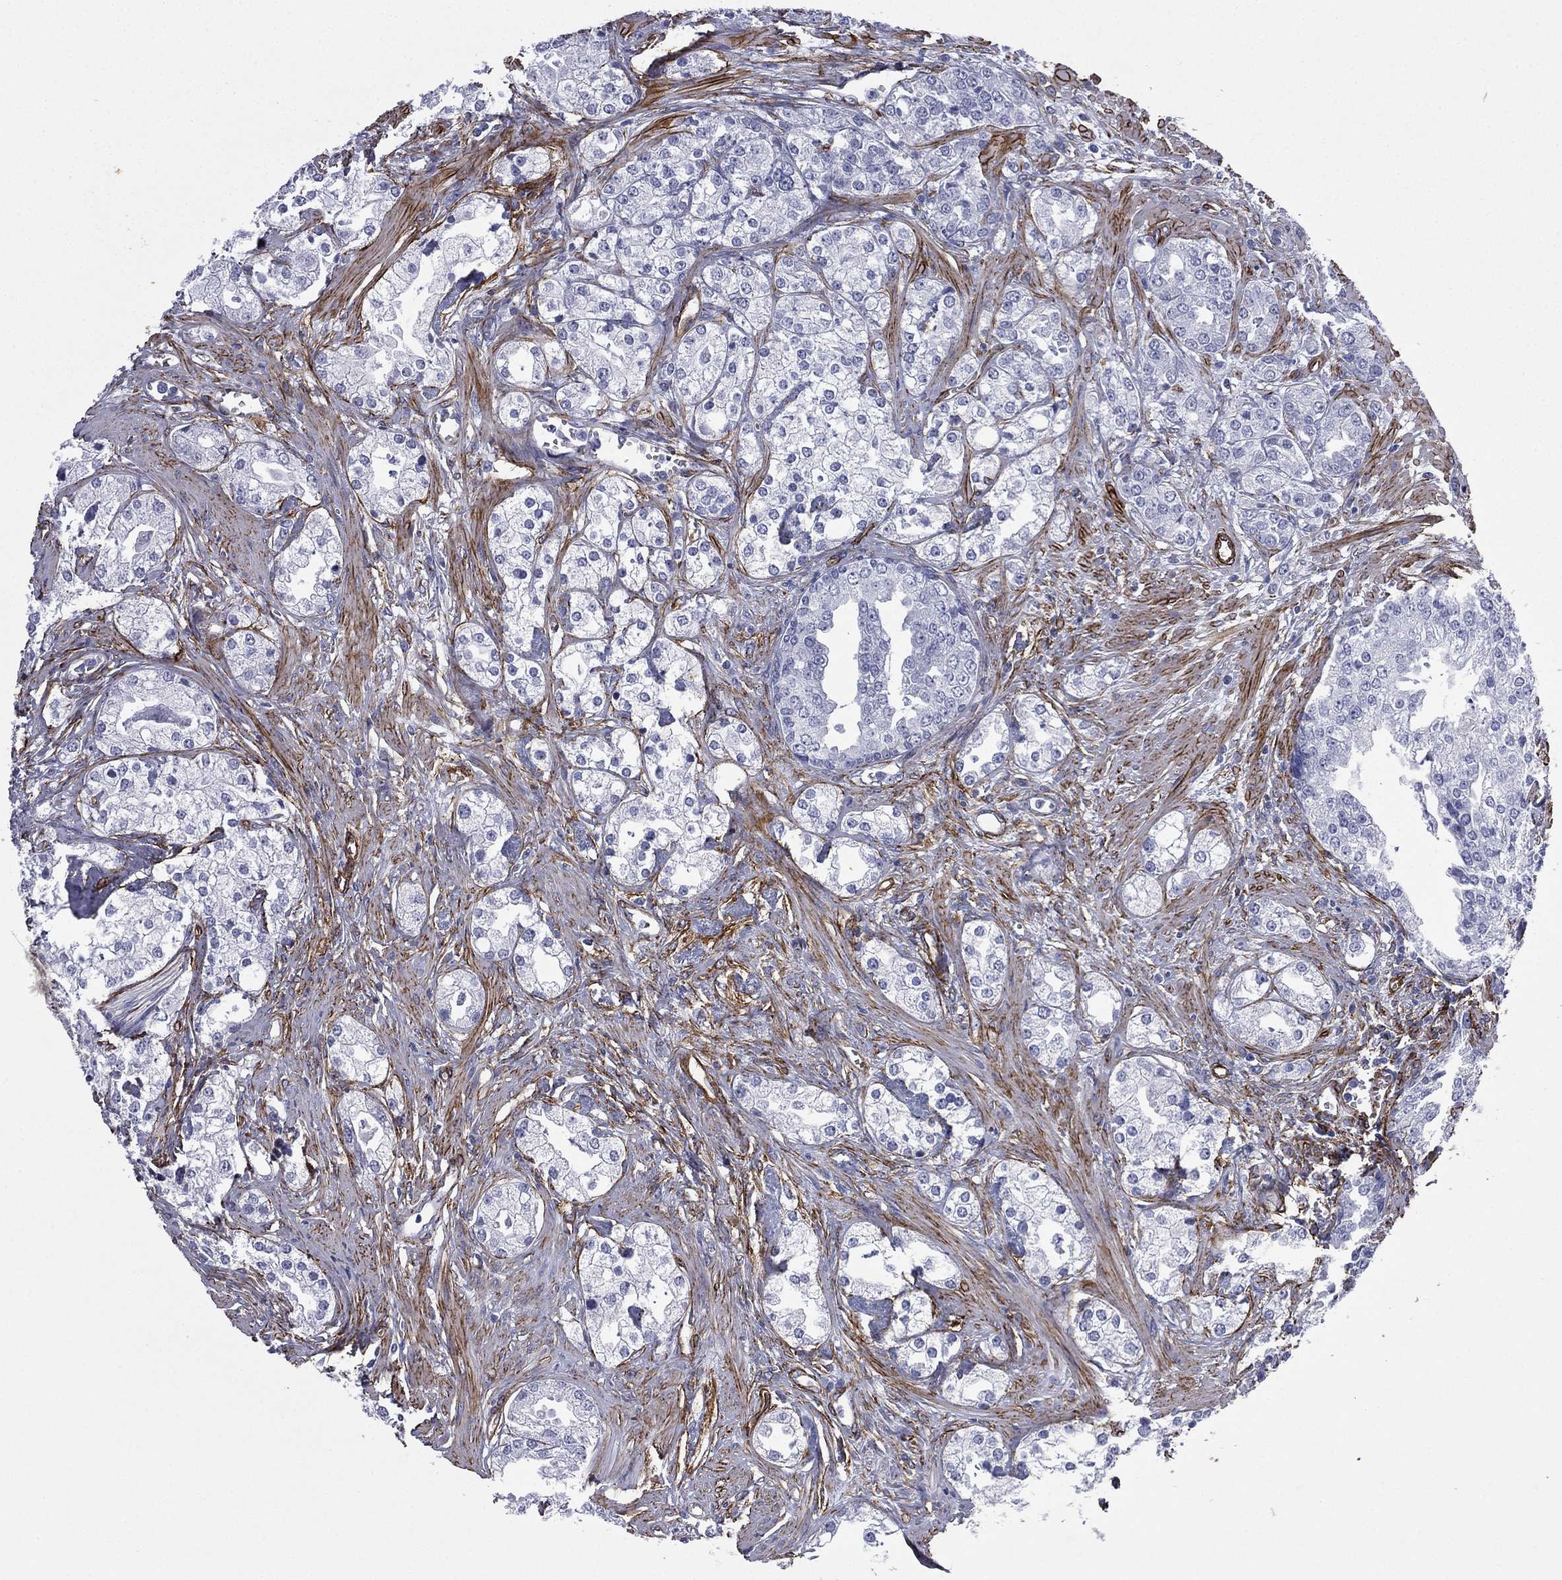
{"staining": {"intensity": "negative", "quantity": "none", "location": "none"}, "tissue": "prostate cancer", "cell_type": "Tumor cells", "image_type": "cancer", "snomed": [{"axis": "morphology", "description": "Adenocarcinoma, NOS"}, {"axis": "topography", "description": "Prostate and seminal vesicle, NOS"}, {"axis": "topography", "description": "Prostate"}], "caption": "Photomicrograph shows no significant protein expression in tumor cells of prostate cancer (adenocarcinoma).", "gene": "CAVIN3", "patient": {"sex": "male", "age": 62}}